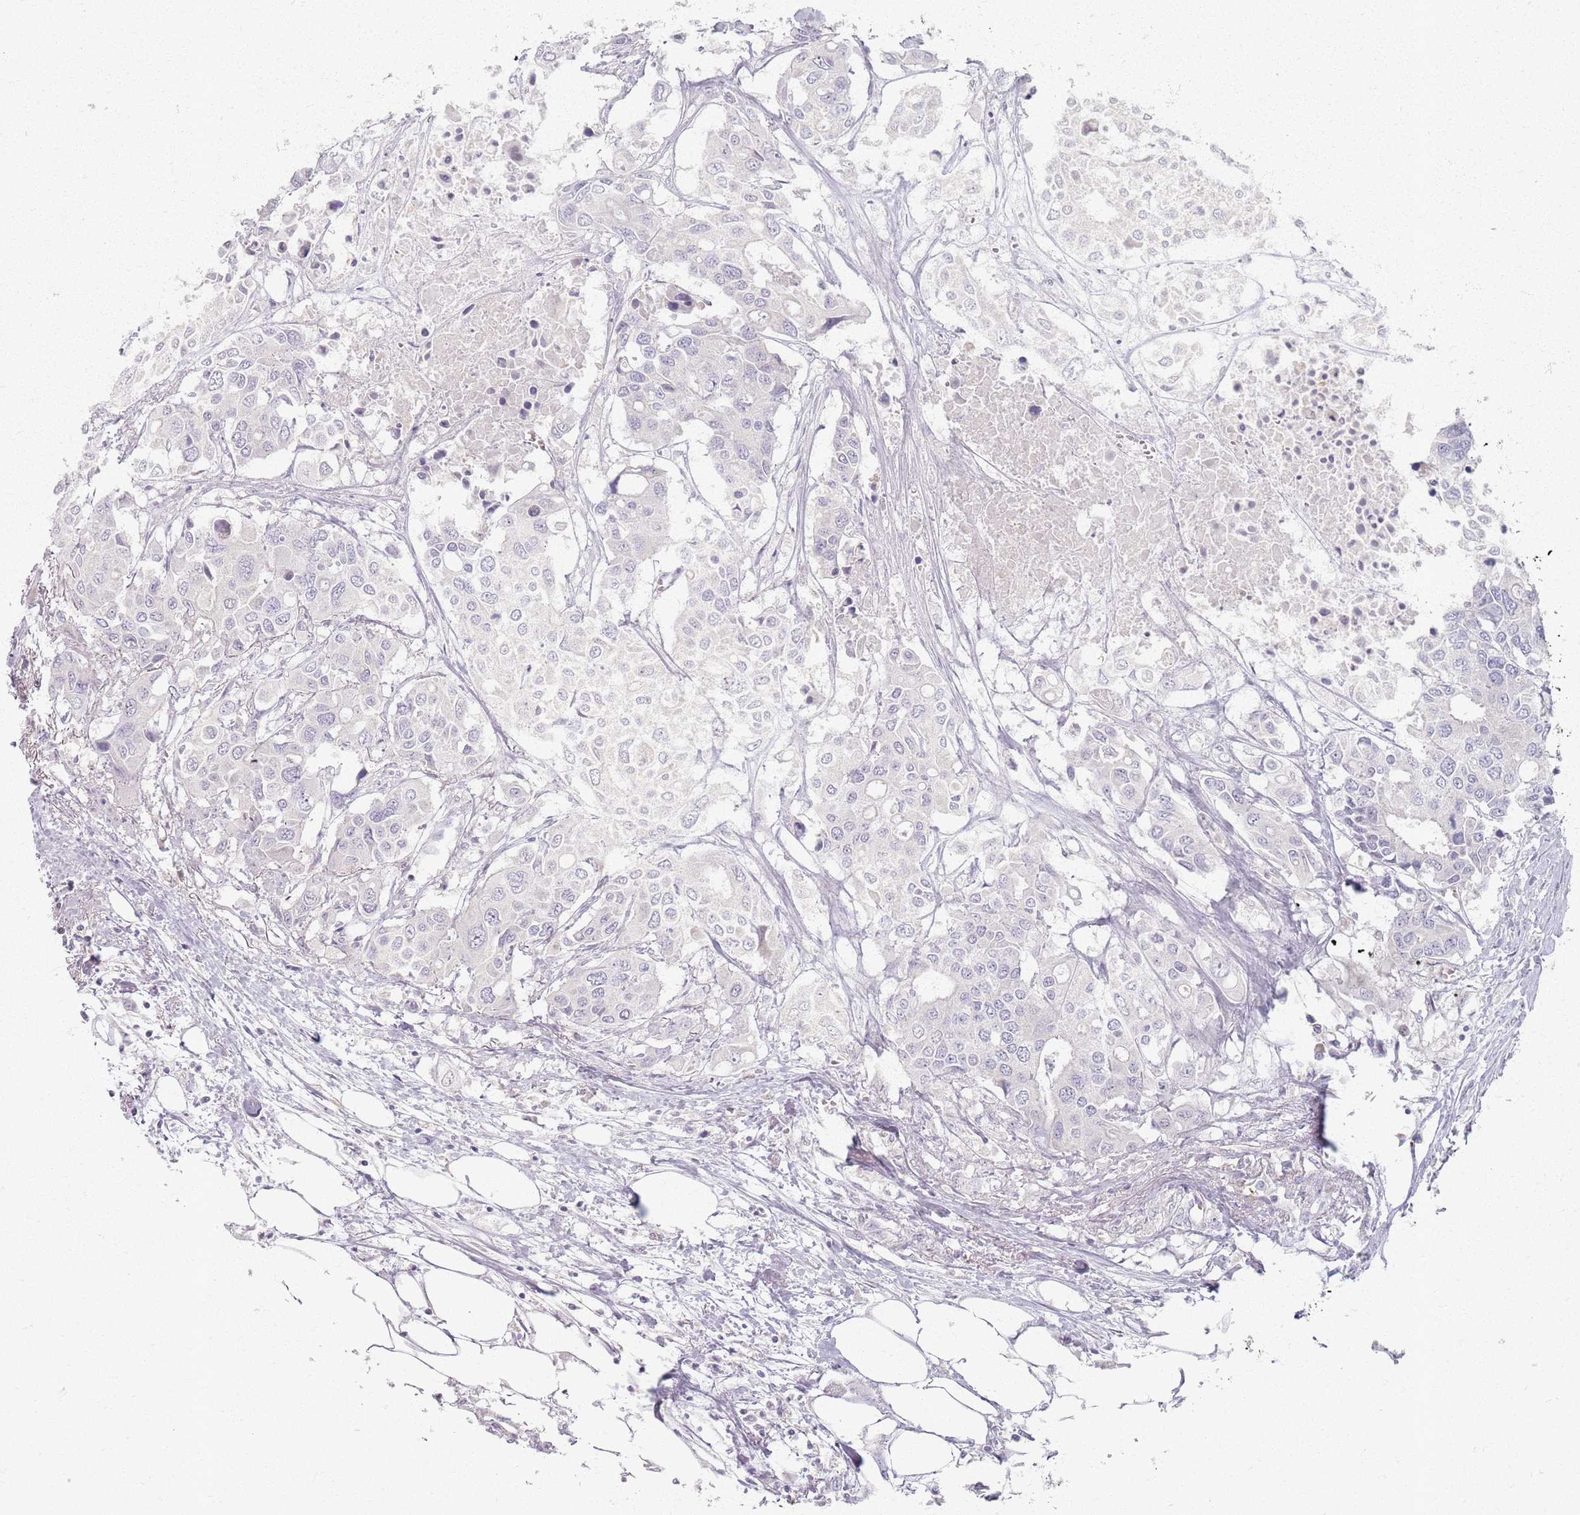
{"staining": {"intensity": "negative", "quantity": "none", "location": "none"}, "tissue": "colorectal cancer", "cell_type": "Tumor cells", "image_type": "cancer", "snomed": [{"axis": "morphology", "description": "Adenocarcinoma, NOS"}, {"axis": "topography", "description": "Colon"}], "caption": "Immunohistochemistry (IHC) photomicrograph of adenocarcinoma (colorectal) stained for a protein (brown), which displays no expression in tumor cells.", "gene": "CRIPT", "patient": {"sex": "male", "age": 77}}